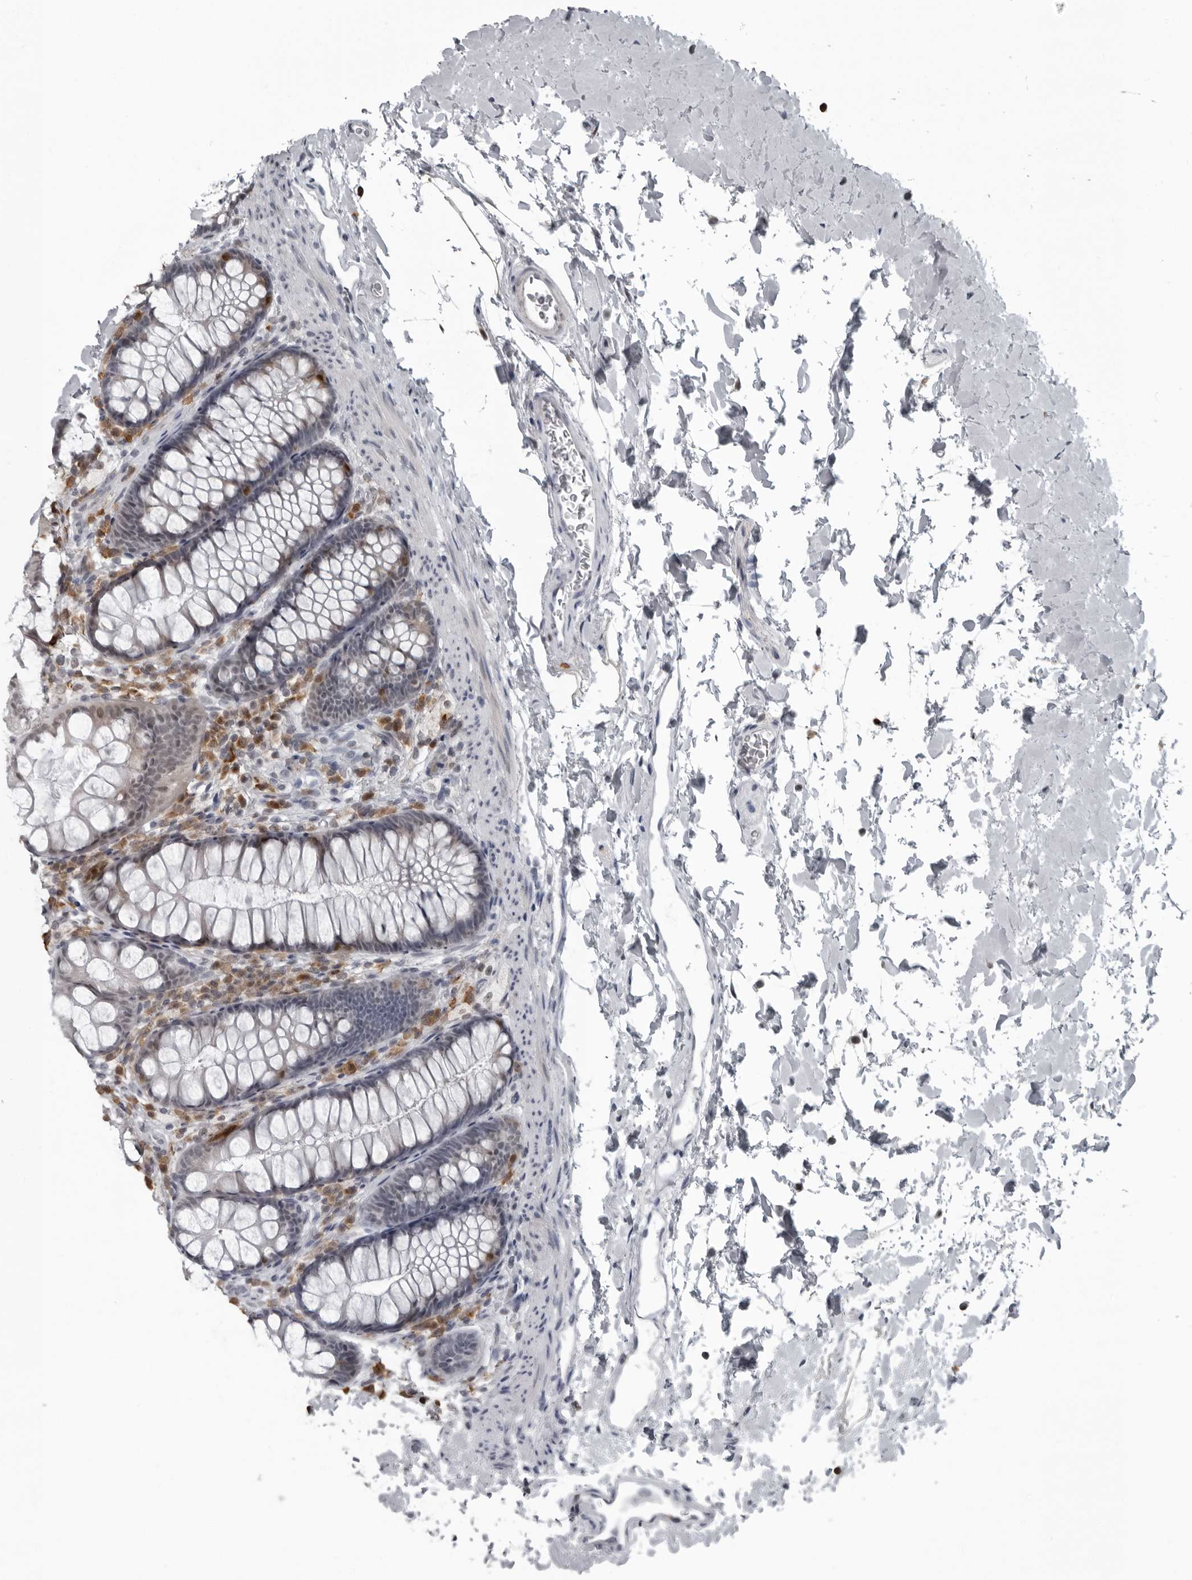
{"staining": {"intensity": "negative", "quantity": "none", "location": "none"}, "tissue": "colon", "cell_type": "Endothelial cells", "image_type": "normal", "snomed": [{"axis": "morphology", "description": "Normal tissue, NOS"}, {"axis": "topography", "description": "Colon"}], "caption": "This is an immunohistochemistry (IHC) histopathology image of unremarkable human colon. There is no positivity in endothelial cells.", "gene": "RTCA", "patient": {"sex": "female", "age": 62}}